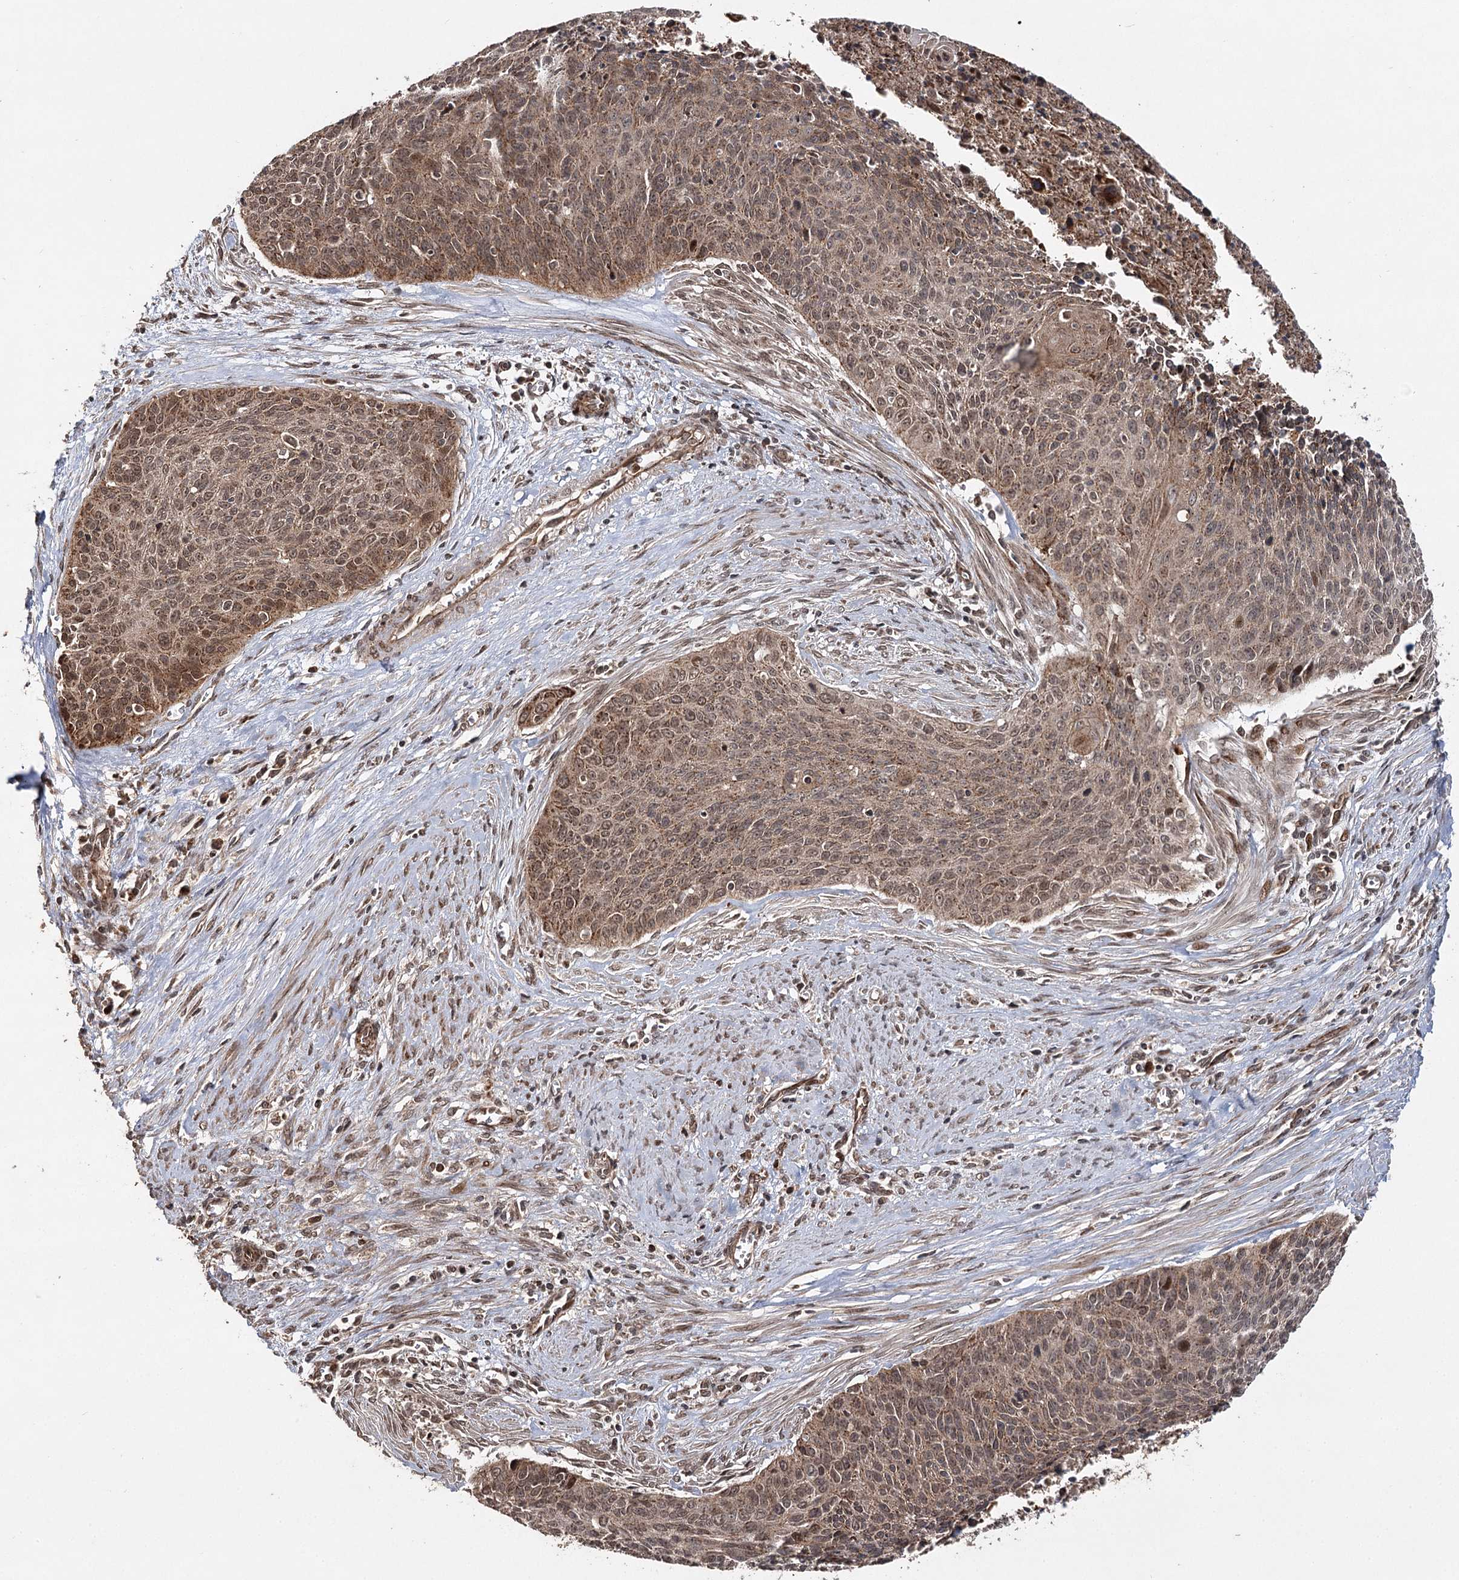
{"staining": {"intensity": "moderate", "quantity": ">75%", "location": "cytoplasmic/membranous,nuclear"}, "tissue": "cervical cancer", "cell_type": "Tumor cells", "image_type": "cancer", "snomed": [{"axis": "morphology", "description": "Squamous cell carcinoma, NOS"}, {"axis": "topography", "description": "Cervix"}], "caption": "DAB (3,3'-diaminobenzidine) immunohistochemical staining of cervical cancer (squamous cell carcinoma) reveals moderate cytoplasmic/membranous and nuclear protein staining in approximately >75% of tumor cells.", "gene": "ZNRF3", "patient": {"sex": "female", "age": 55}}